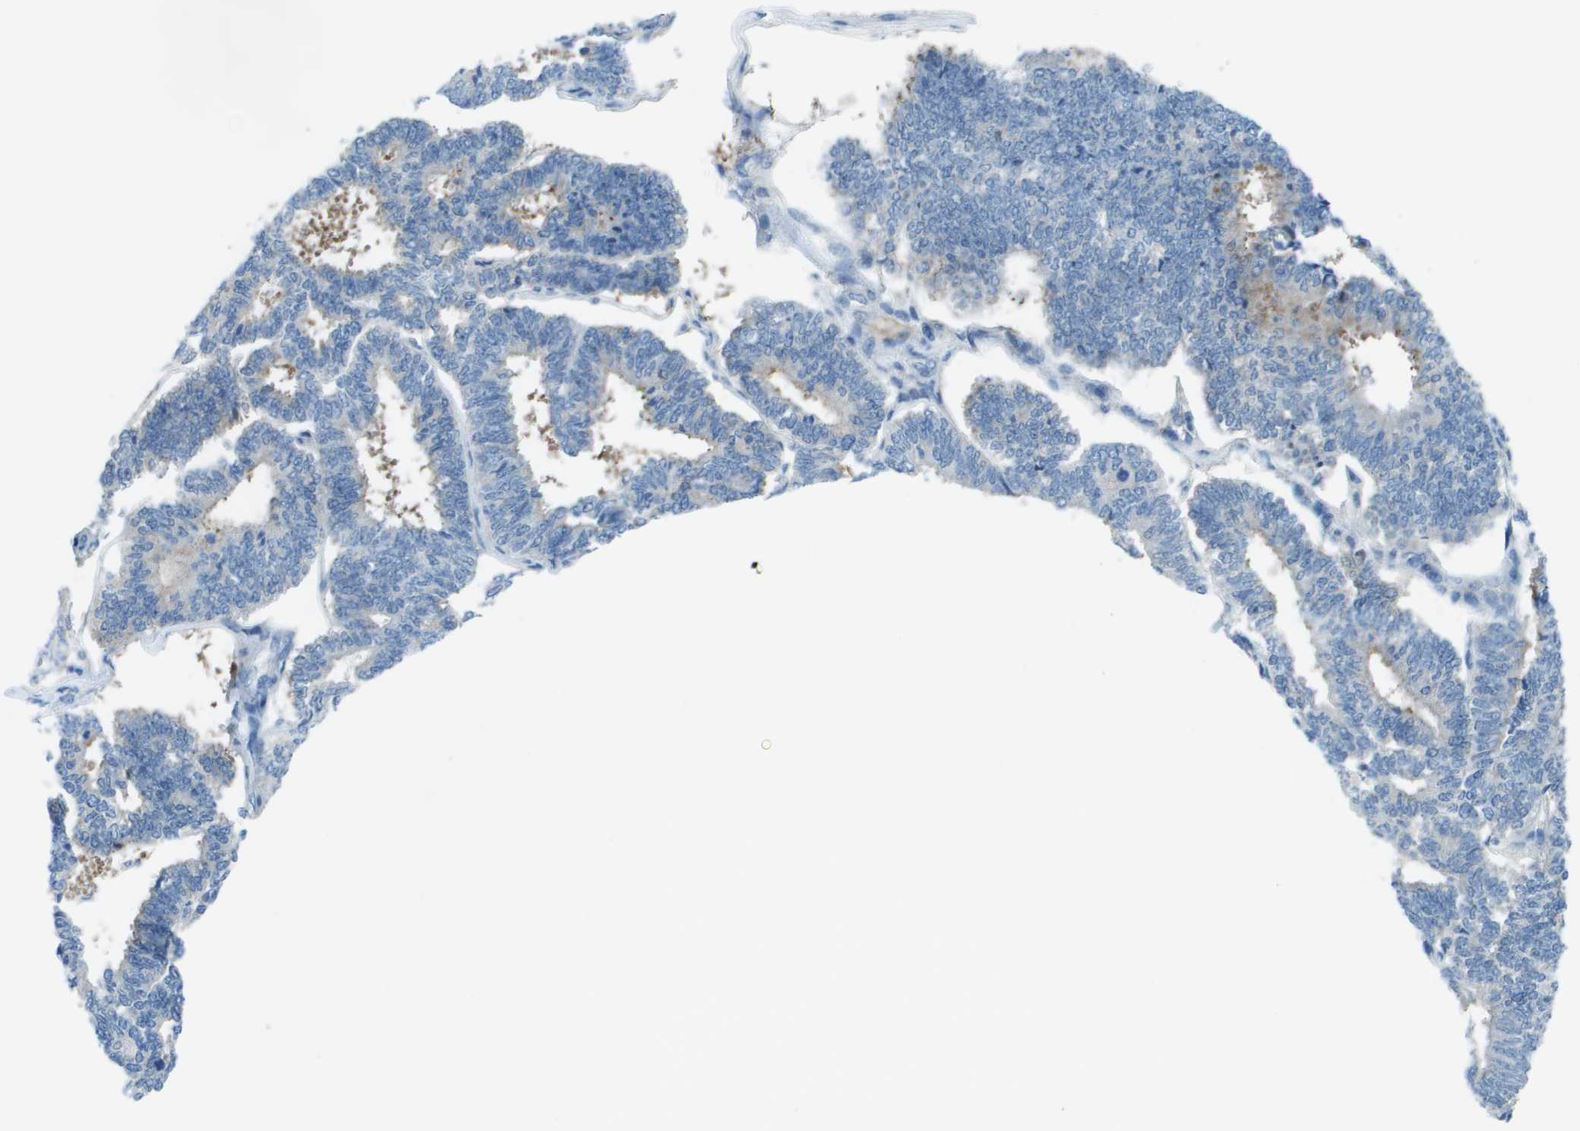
{"staining": {"intensity": "negative", "quantity": "none", "location": "none"}, "tissue": "endometrial cancer", "cell_type": "Tumor cells", "image_type": "cancer", "snomed": [{"axis": "morphology", "description": "Adenocarcinoma, NOS"}, {"axis": "topography", "description": "Endometrium"}], "caption": "Tumor cells are negative for protein expression in human endometrial adenocarcinoma. (Immunohistochemistry, brightfield microscopy, high magnification).", "gene": "STIP1", "patient": {"sex": "female", "age": 70}}